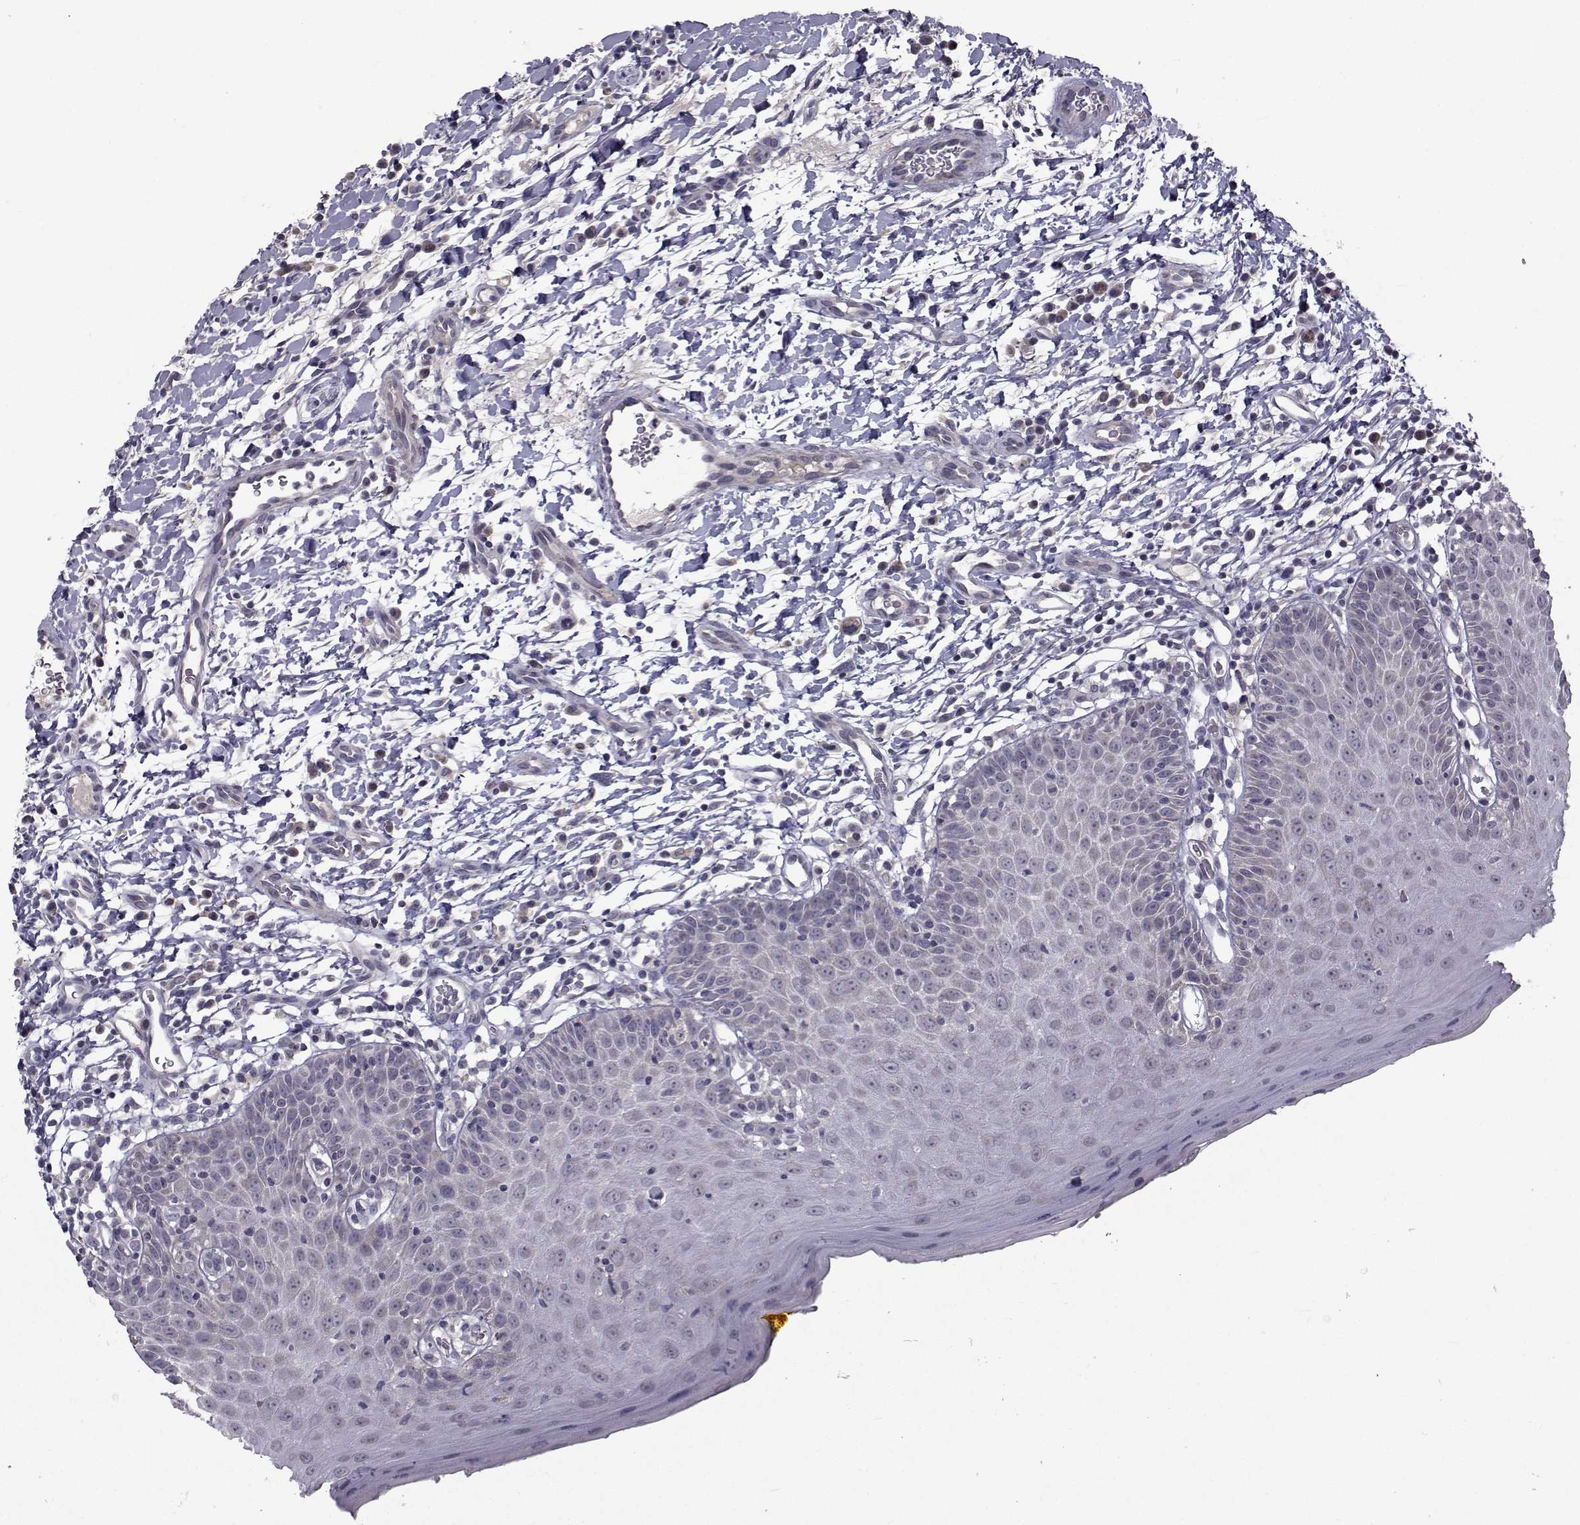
{"staining": {"intensity": "negative", "quantity": "none", "location": "none"}, "tissue": "oral mucosa", "cell_type": "Squamous epithelial cells", "image_type": "normal", "snomed": [{"axis": "morphology", "description": "Normal tissue, NOS"}, {"axis": "topography", "description": "Oral tissue"}, {"axis": "topography", "description": "Tounge, NOS"}], "caption": "DAB (3,3'-diaminobenzidine) immunohistochemical staining of normal human oral mucosa exhibits no significant expression in squamous epithelial cells. The staining was performed using DAB to visualize the protein expression in brown, while the nuclei were stained in blue with hematoxylin (Magnification: 20x).", "gene": "FDXR", "patient": {"sex": "female", "age": 58}}